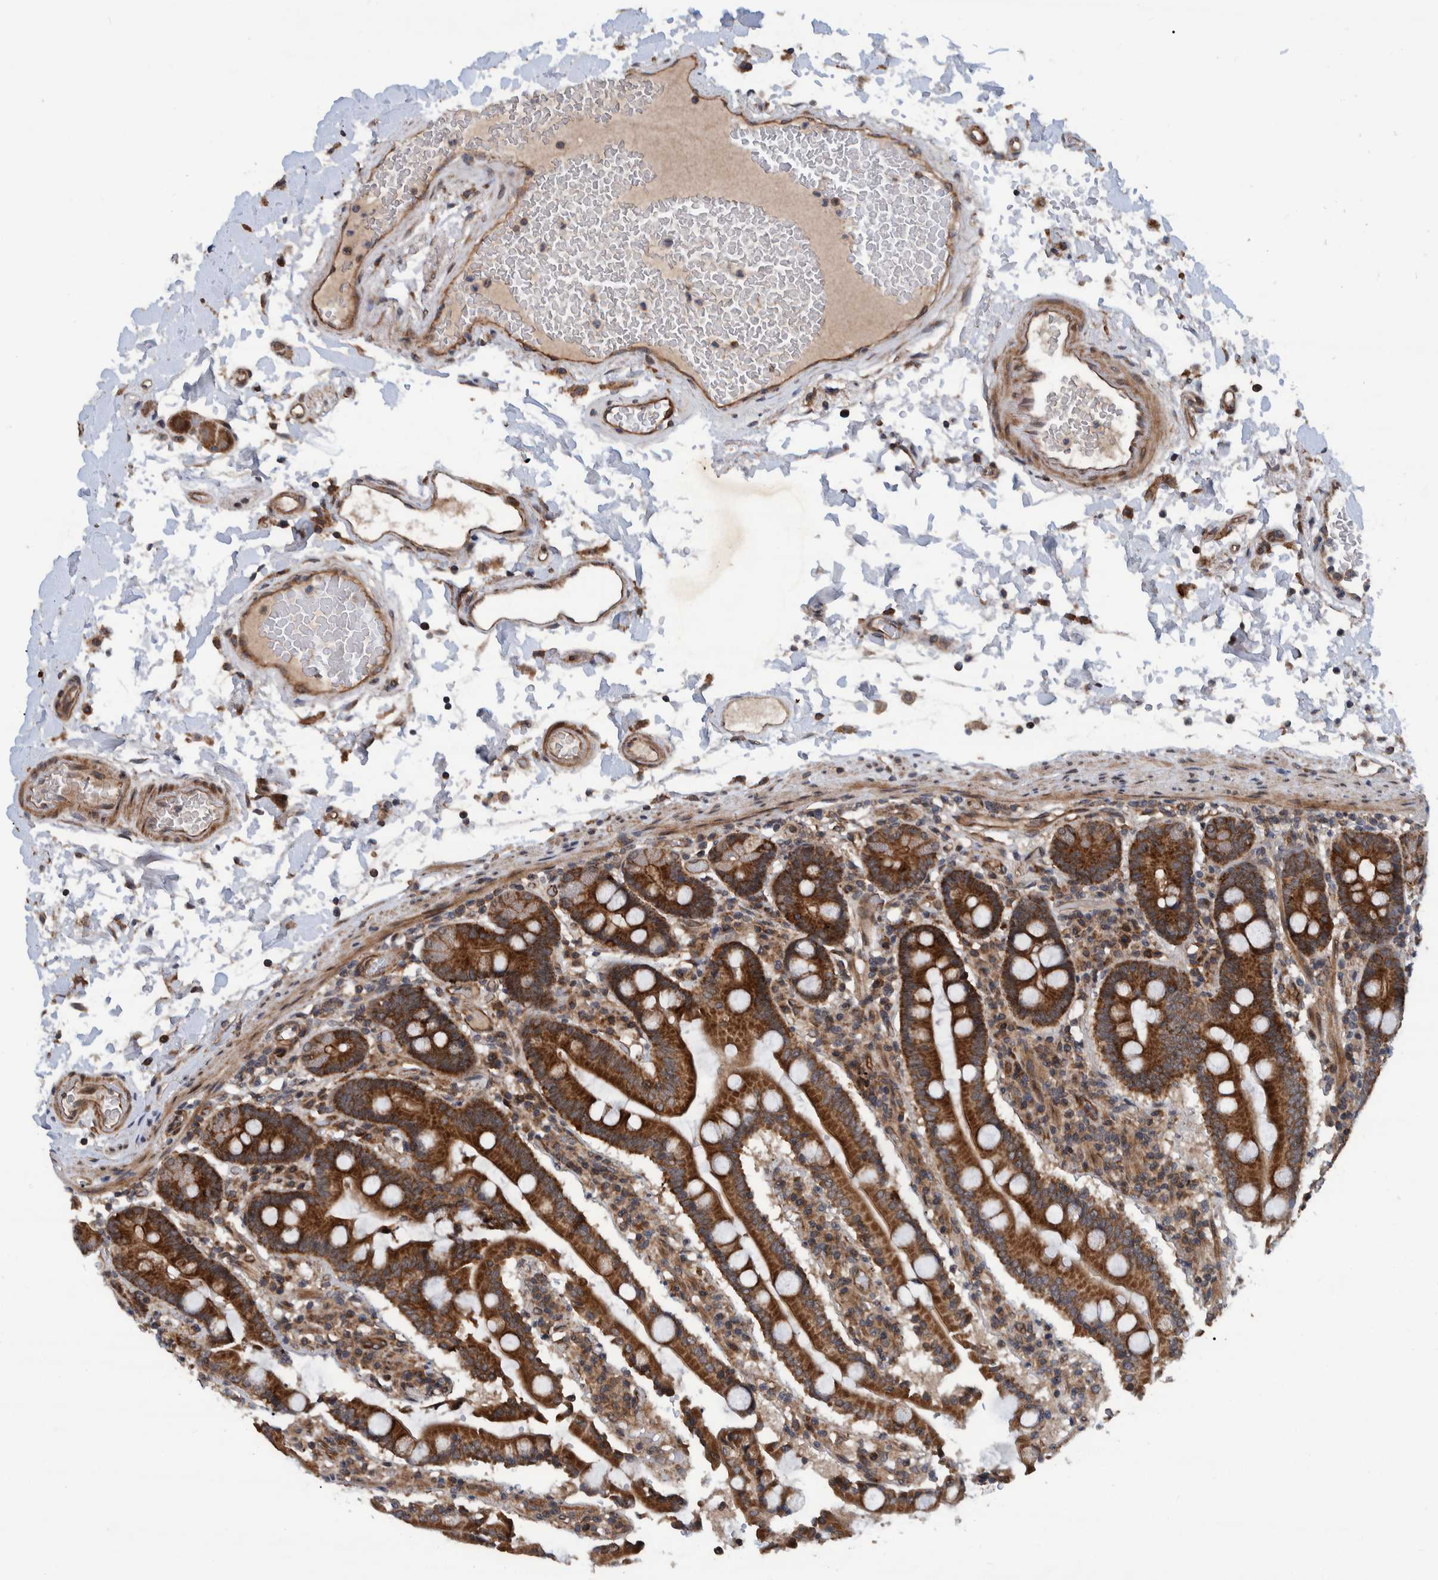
{"staining": {"intensity": "strong", "quantity": ">75%", "location": "cytoplasmic/membranous"}, "tissue": "duodenum", "cell_type": "Glandular cells", "image_type": "normal", "snomed": [{"axis": "morphology", "description": "Normal tissue, NOS"}, {"axis": "topography", "description": "Small intestine, NOS"}], "caption": "Immunohistochemistry (DAB) staining of unremarkable duodenum shows strong cytoplasmic/membranous protein positivity in approximately >75% of glandular cells.", "gene": "MRPS7", "patient": {"sex": "female", "age": 71}}